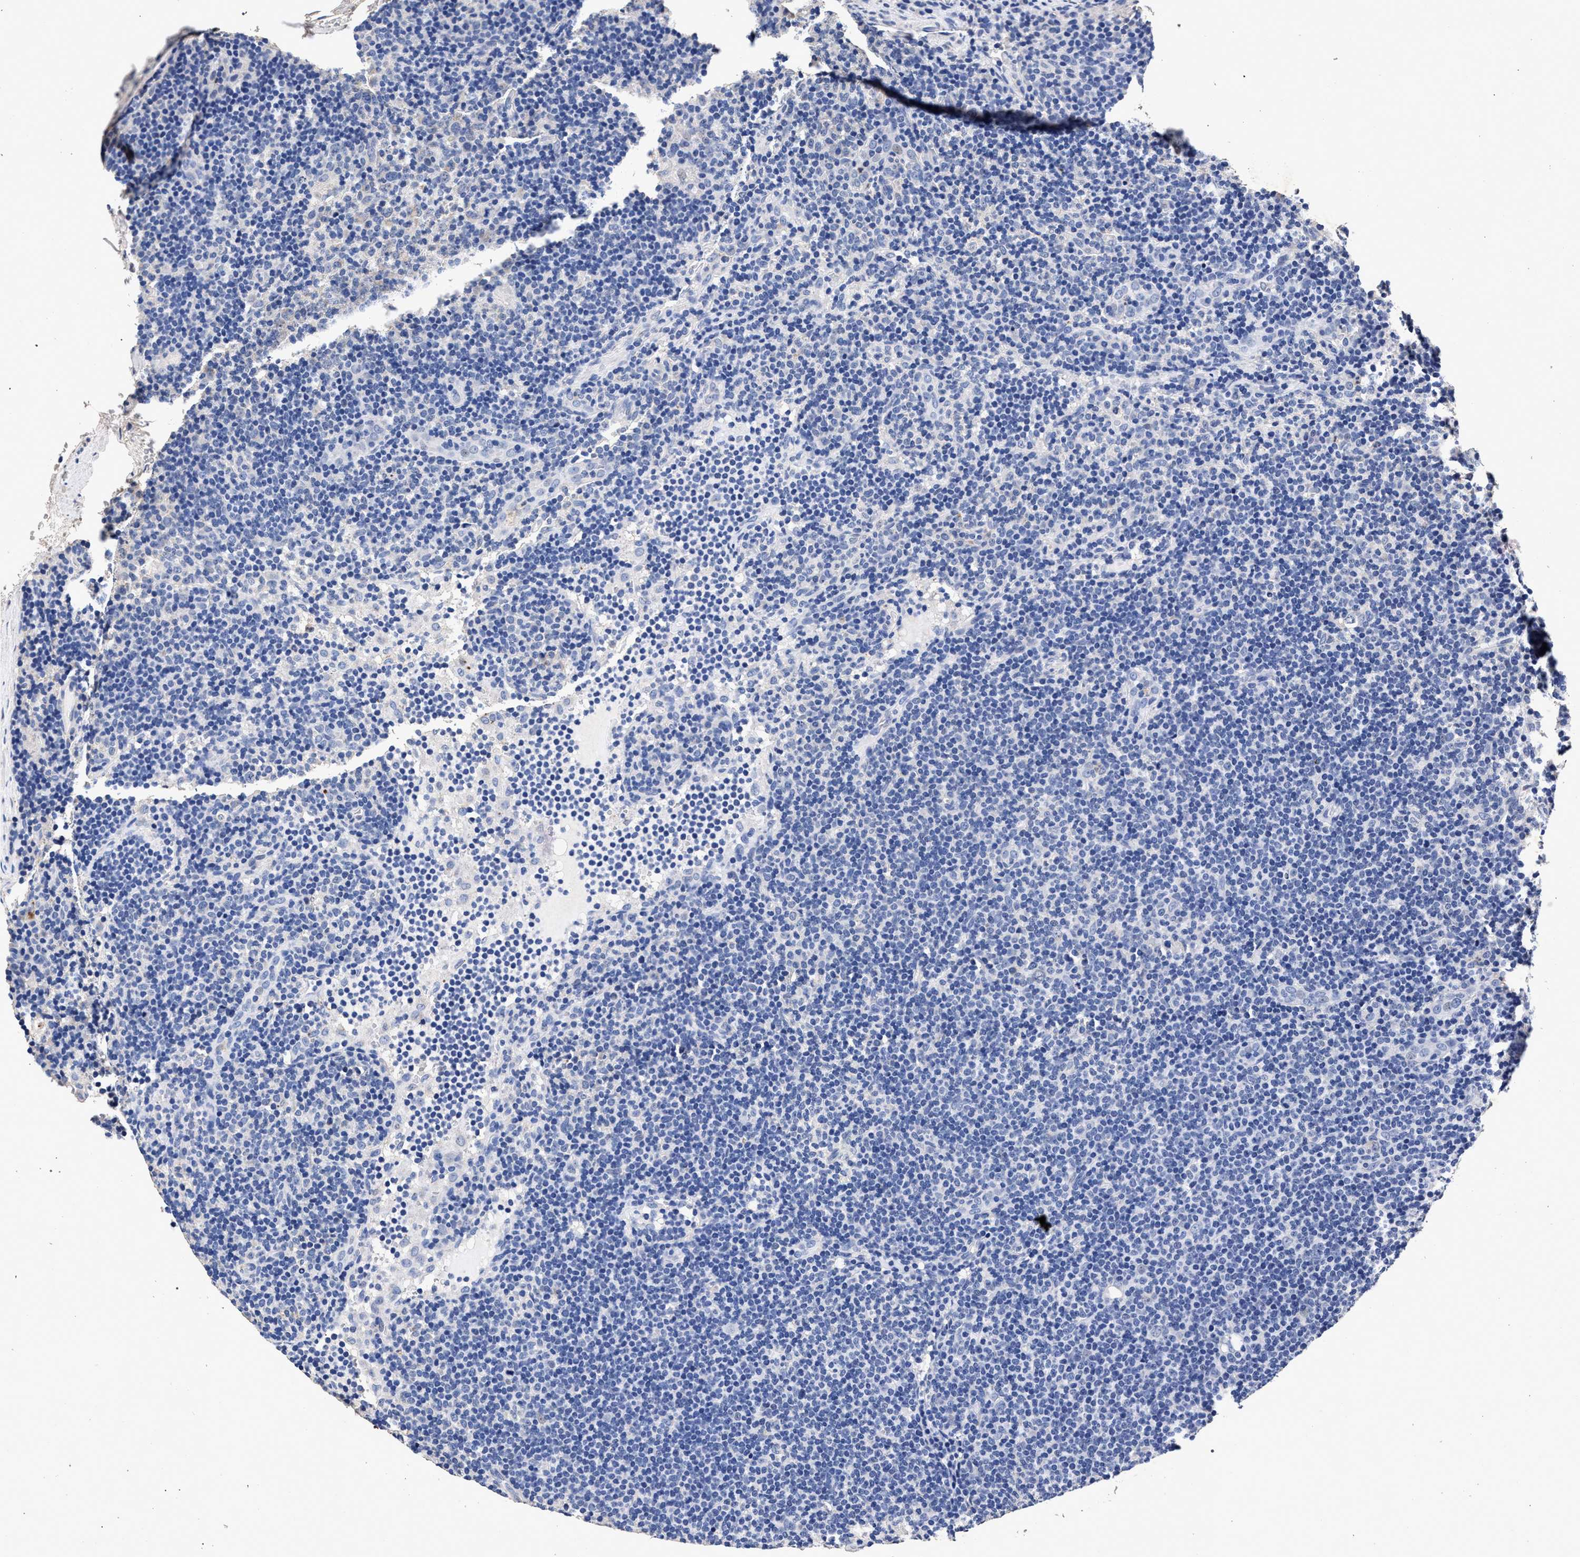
{"staining": {"intensity": "negative", "quantity": "none", "location": "none"}, "tissue": "lymphoma", "cell_type": "Tumor cells", "image_type": "cancer", "snomed": [{"axis": "morphology", "description": "Hodgkin's disease, NOS"}, {"axis": "topography", "description": "Lymph node"}], "caption": "This is a image of immunohistochemistry staining of lymphoma, which shows no positivity in tumor cells.", "gene": "ATP1A2", "patient": {"sex": "female", "age": 57}}